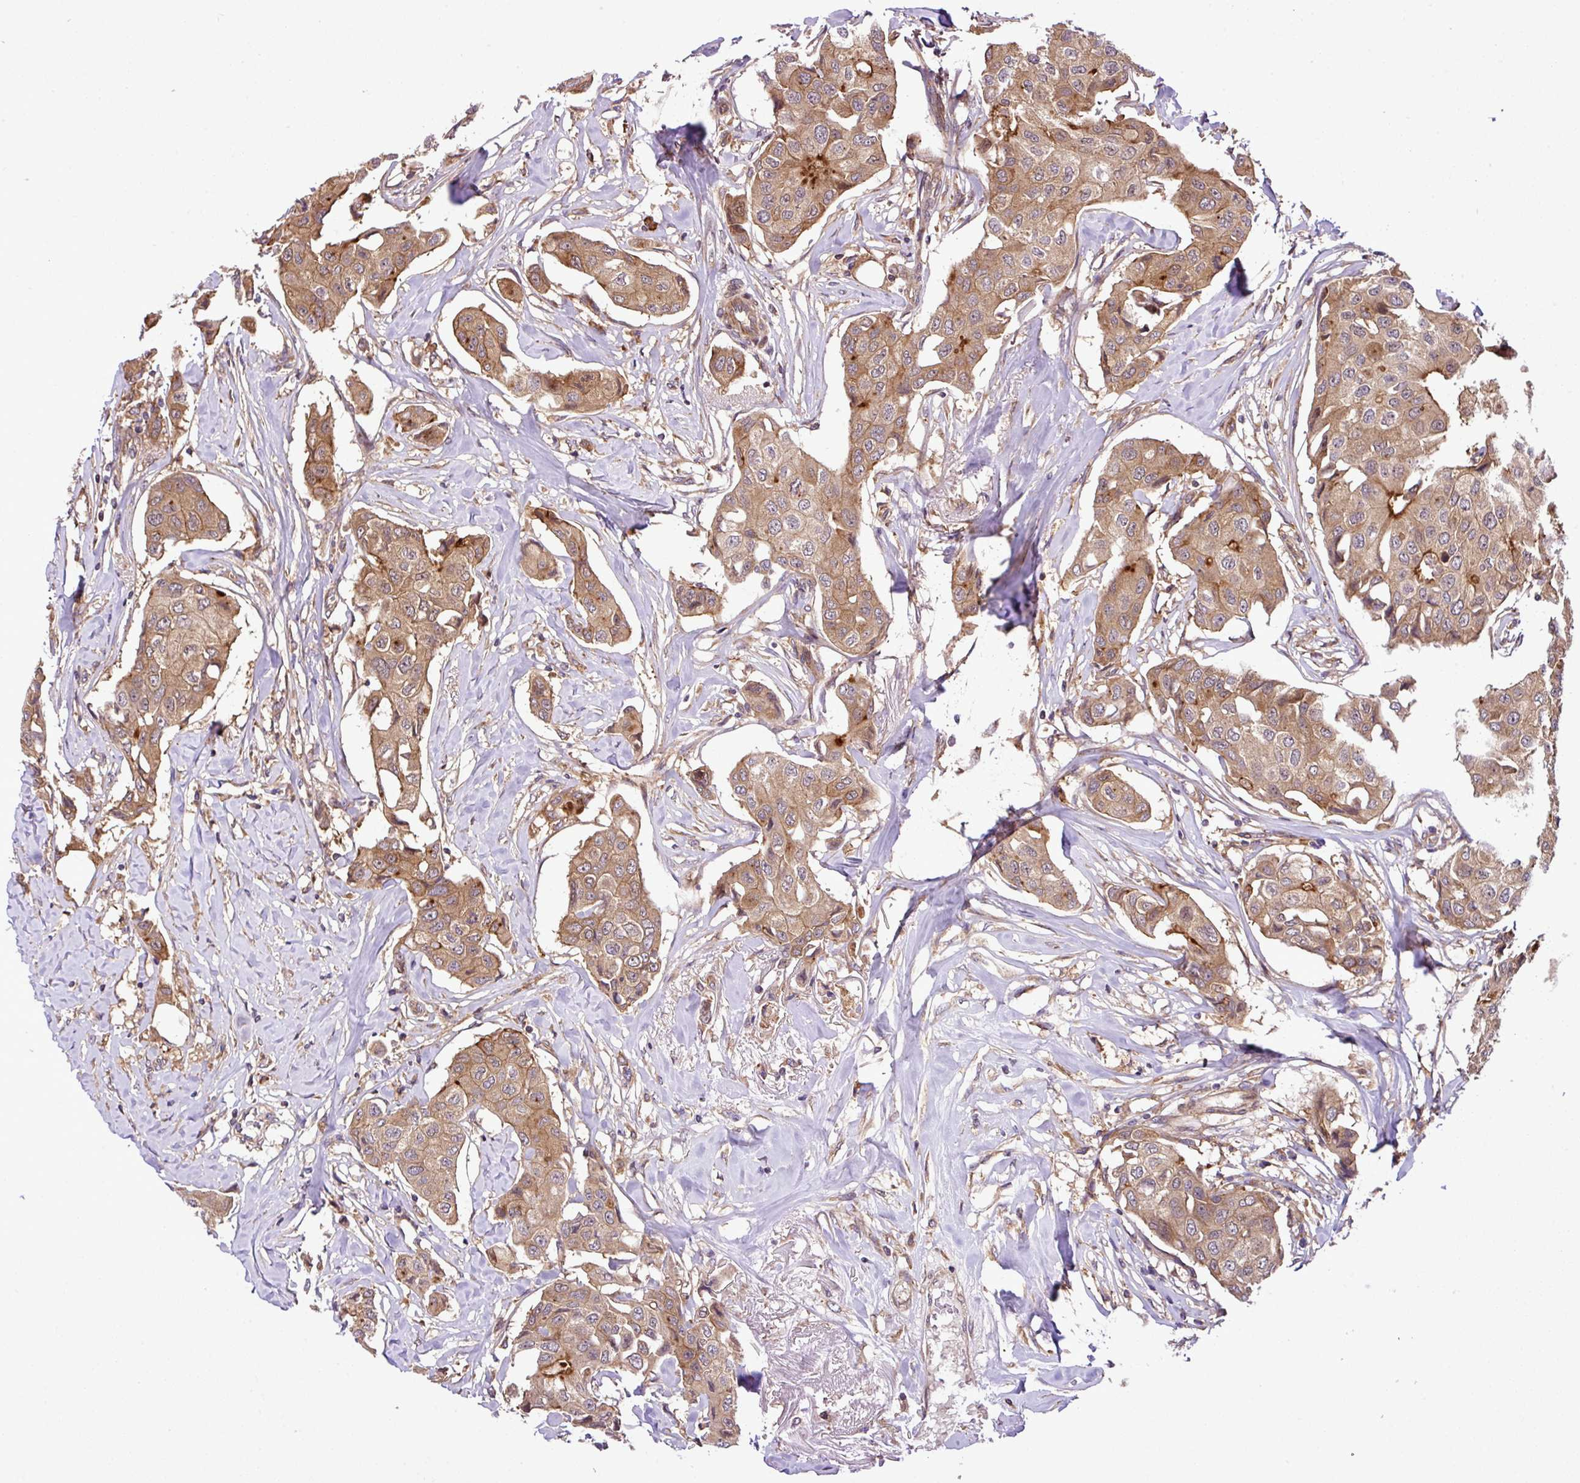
{"staining": {"intensity": "moderate", "quantity": ">75%", "location": "cytoplasmic/membranous"}, "tissue": "breast cancer", "cell_type": "Tumor cells", "image_type": "cancer", "snomed": [{"axis": "morphology", "description": "Duct carcinoma"}, {"axis": "topography", "description": "Breast"}], "caption": "Immunohistochemical staining of intraductal carcinoma (breast) demonstrates medium levels of moderate cytoplasmic/membranous protein expression in approximately >75% of tumor cells.", "gene": "DLGAP4", "patient": {"sex": "female", "age": 80}}